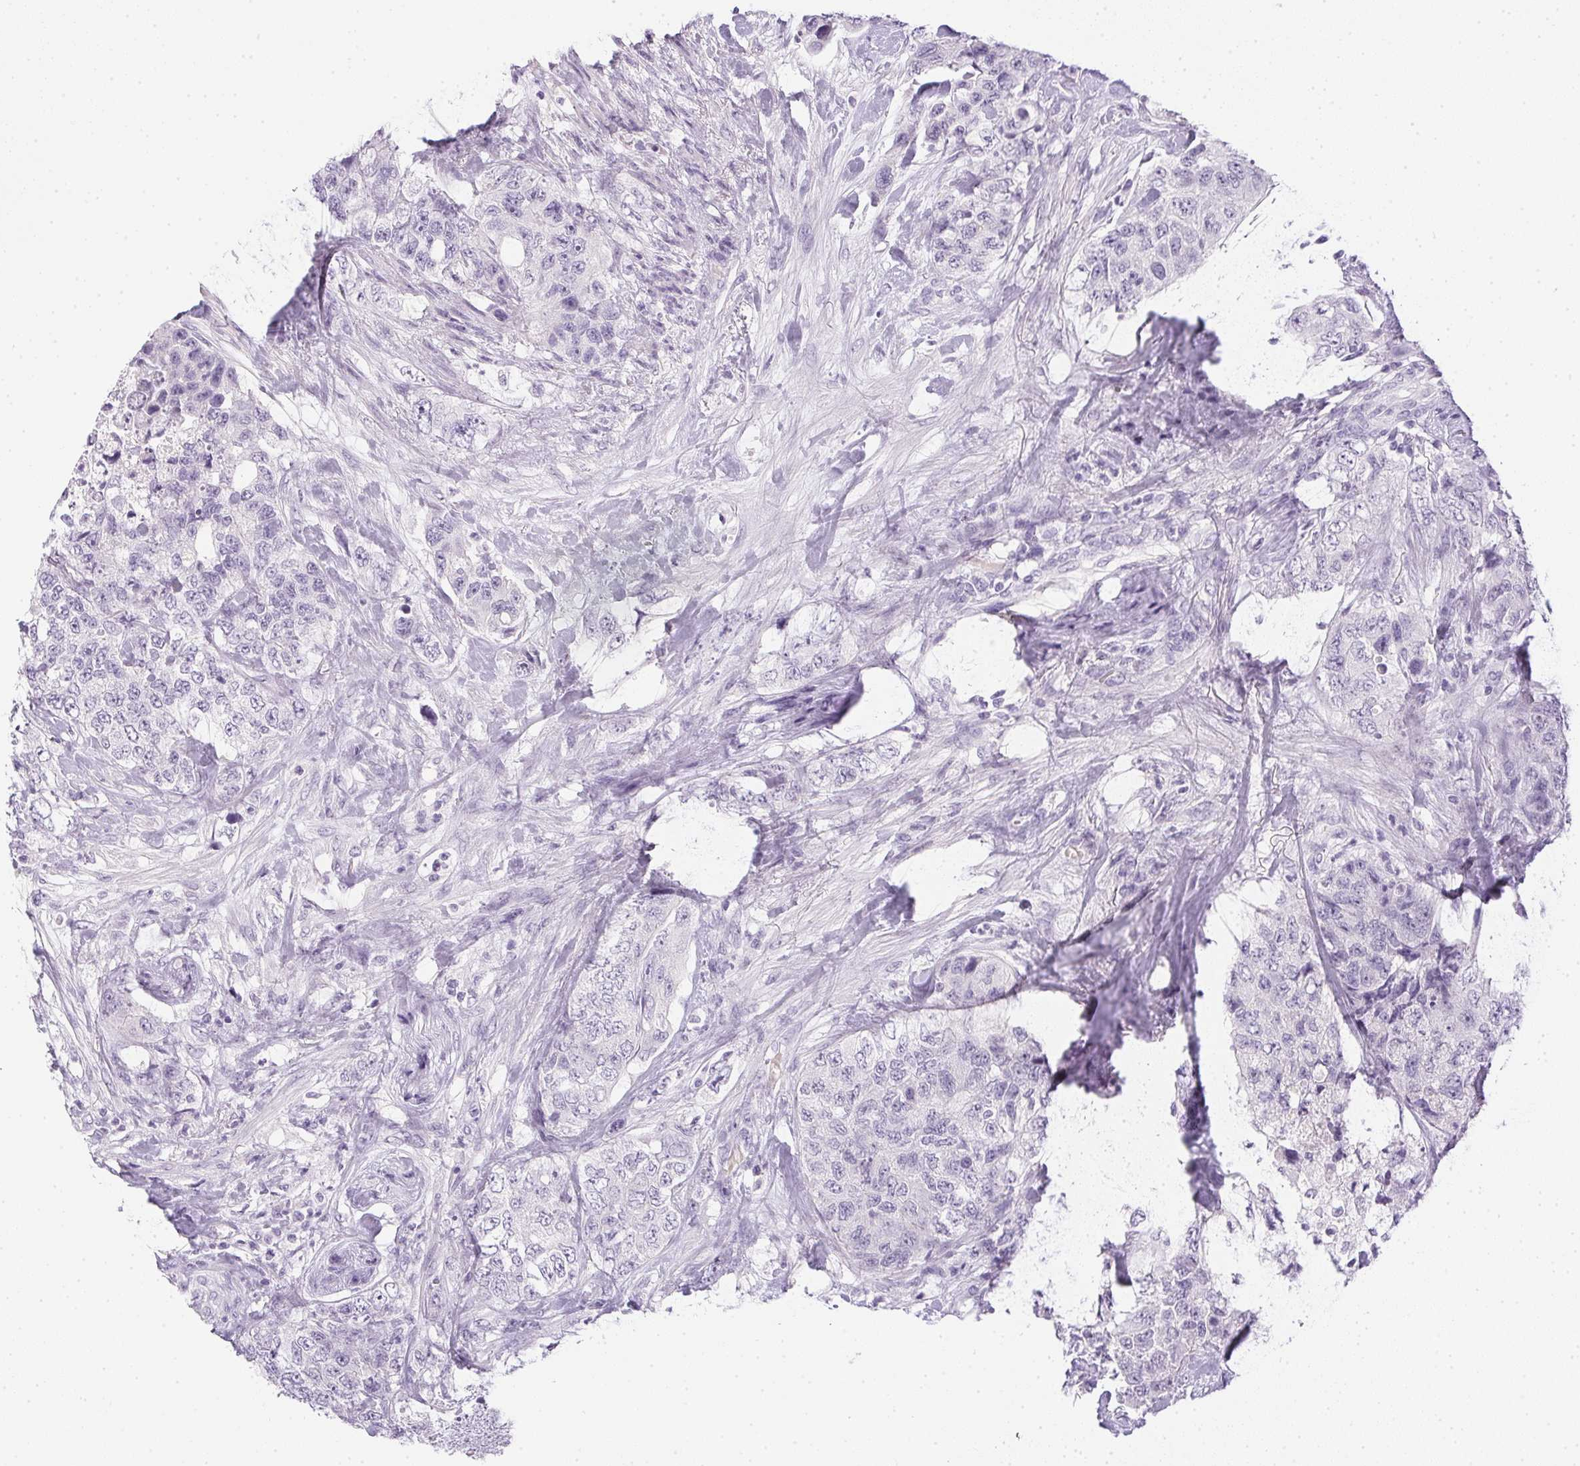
{"staining": {"intensity": "negative", "quantity": "none", "location": "none"}, "tissue": "urothelial cancer", "cell_type": "Tumor cells", "image_type": "cancer", "snomed": [{"axis": "morphology", "description": "Urothelial carcinoma, High grade"}, {"axis": "topography", "description": "Urinary bladder"}], "caption": "The micrograph shows no staining of tumor cells in urothelial carcinoma (high-grade).", "gene": "PPY", "patient": {"sex": "female", "age": 78}}